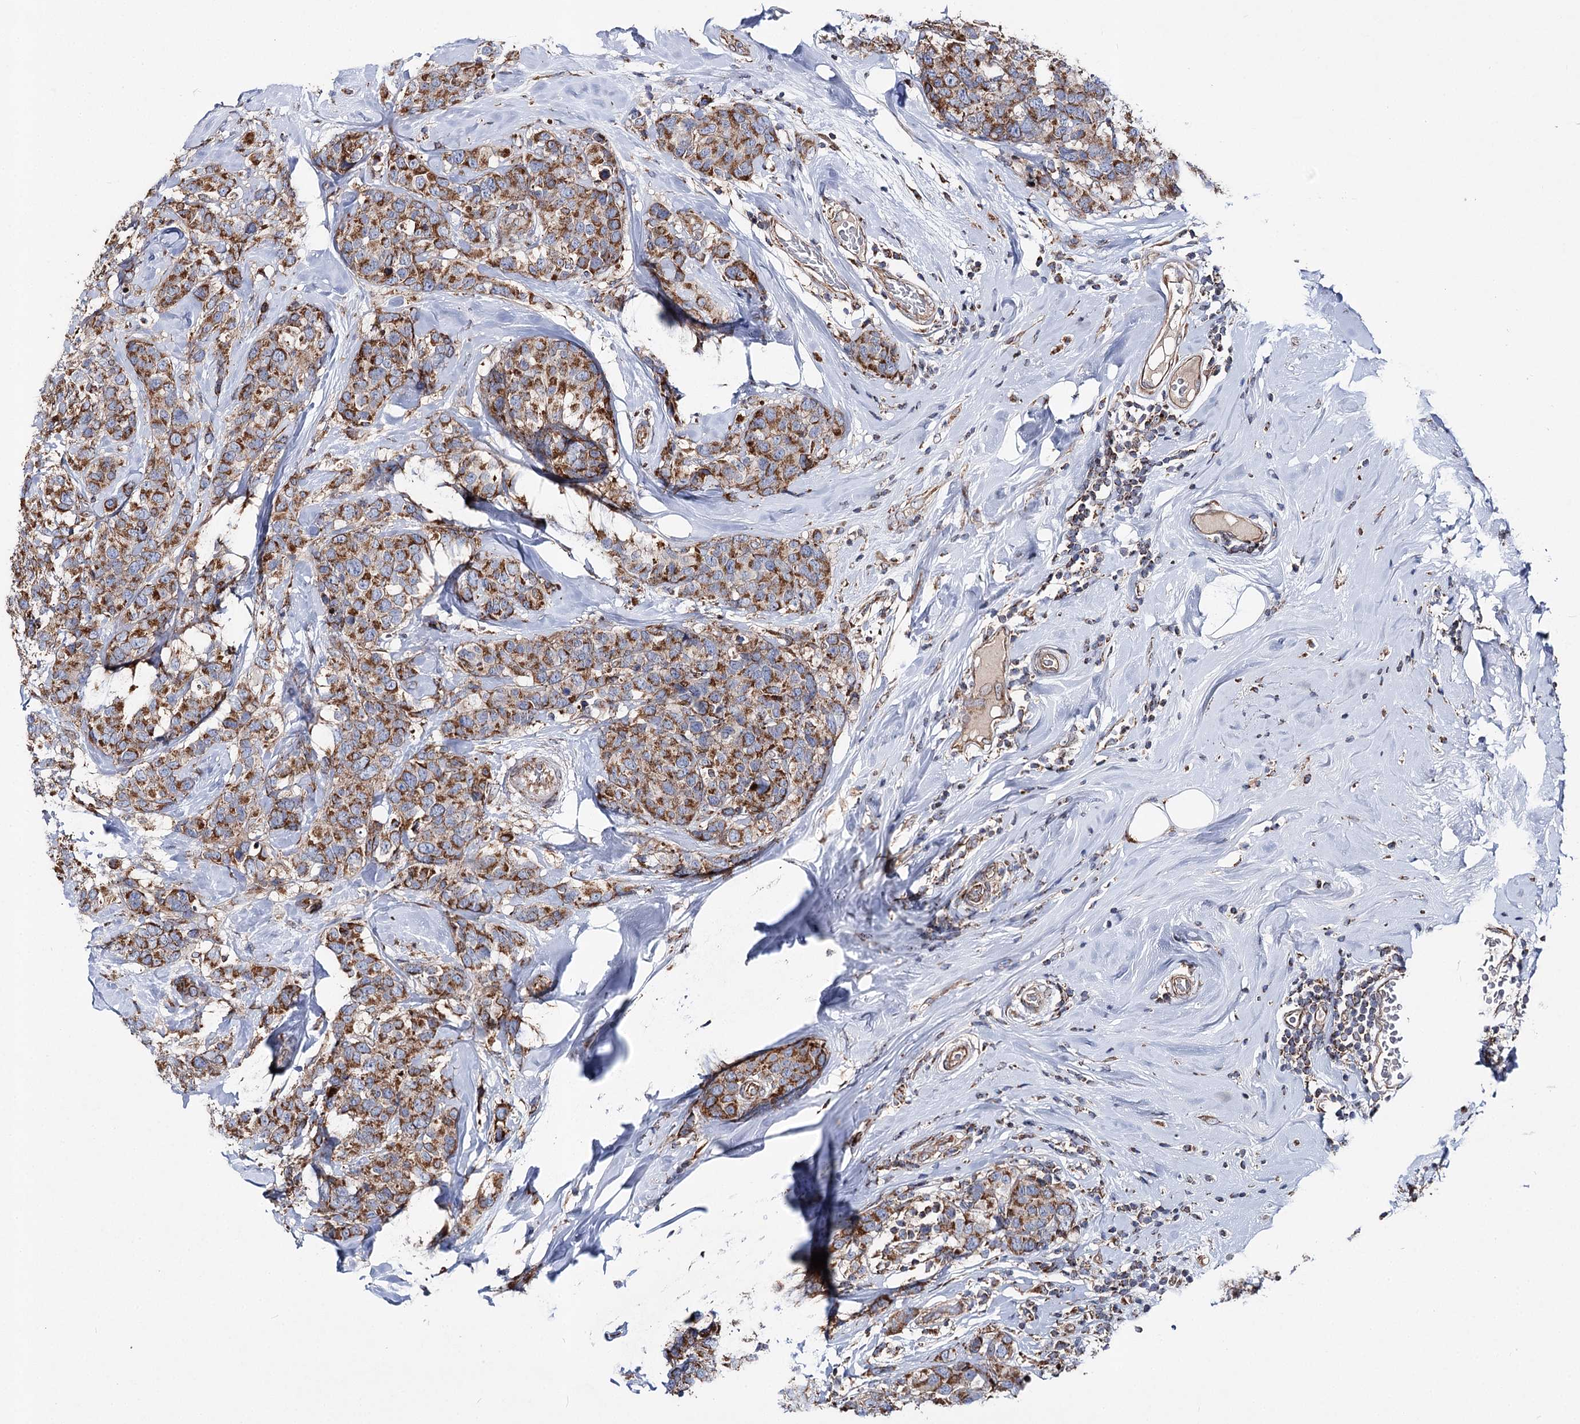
{"staining": {"intensity": "strong", "quantity": ">75%", "location": "cytoplasmic/membranous"}, "tissue": "breast cancer", "cell_type": "Tumor cells", "image_type": "cancer", "snomed": [{"axis": "morphology", "description": "Lobular carcinoma"}, {"axis": "topography", "description": "Breast"}], "caption": "Immunohistochemistry histopathology image of neoplastic tissue: human breast cancer (lobular carcinoma) stained using IHC shows high levels of strong protein expression localized specifically in the cytoplasmic/membranous of tumor cells, appearing as a cytoplasmic/membranous brown color.", "gene": "MSANTD2", "patient": {"sex": "female", "age": 59}}